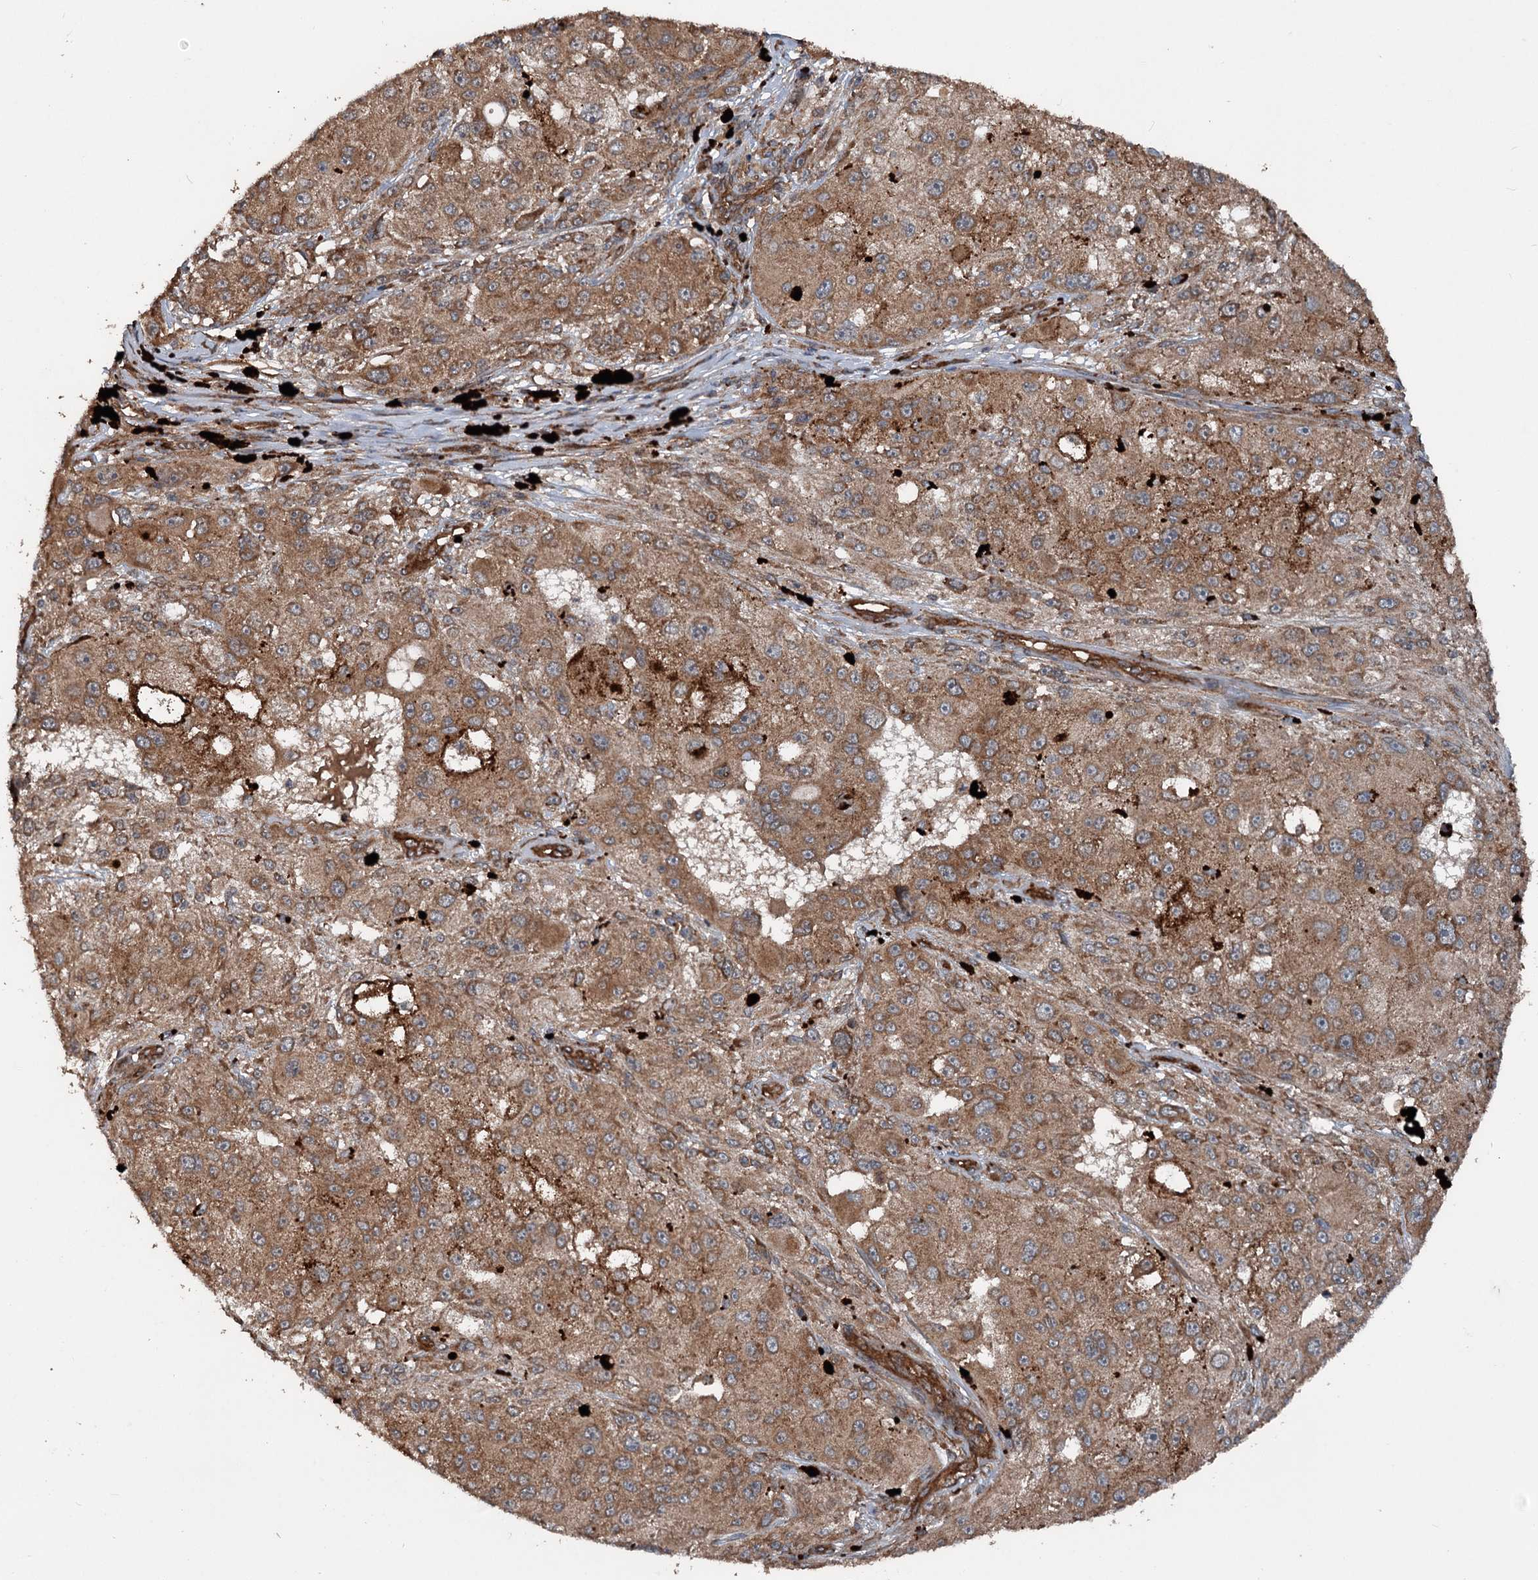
{"staining": {"intensity": "moderate", "quantity": ">75%", "location": "cytoplasmic/membranous"}, "tissue": "melanoma", "cell_type": "Tumor cells", "image_type": "cancer", "snomed": [{"axis": "morphology", "description": "Necrosis, NOS"}, {"axis": "morphology", "description": "Malignant melanoma, NOS"}, {"axis": "topography", "description": "Skin"}], "caption": "Immunohistochemistry histopathology image of neoplastic tissue: human melanoma stained using immunohistochemistry (IHC) exhibits medium levels of moderate protein expression localized specifically in the cytoplasmic/membranous of tumor cells, appearing as a cytoplasmic/membranous brown color.", "gene": "RNF214", "patient": {"sex": "female", "age": 87}}